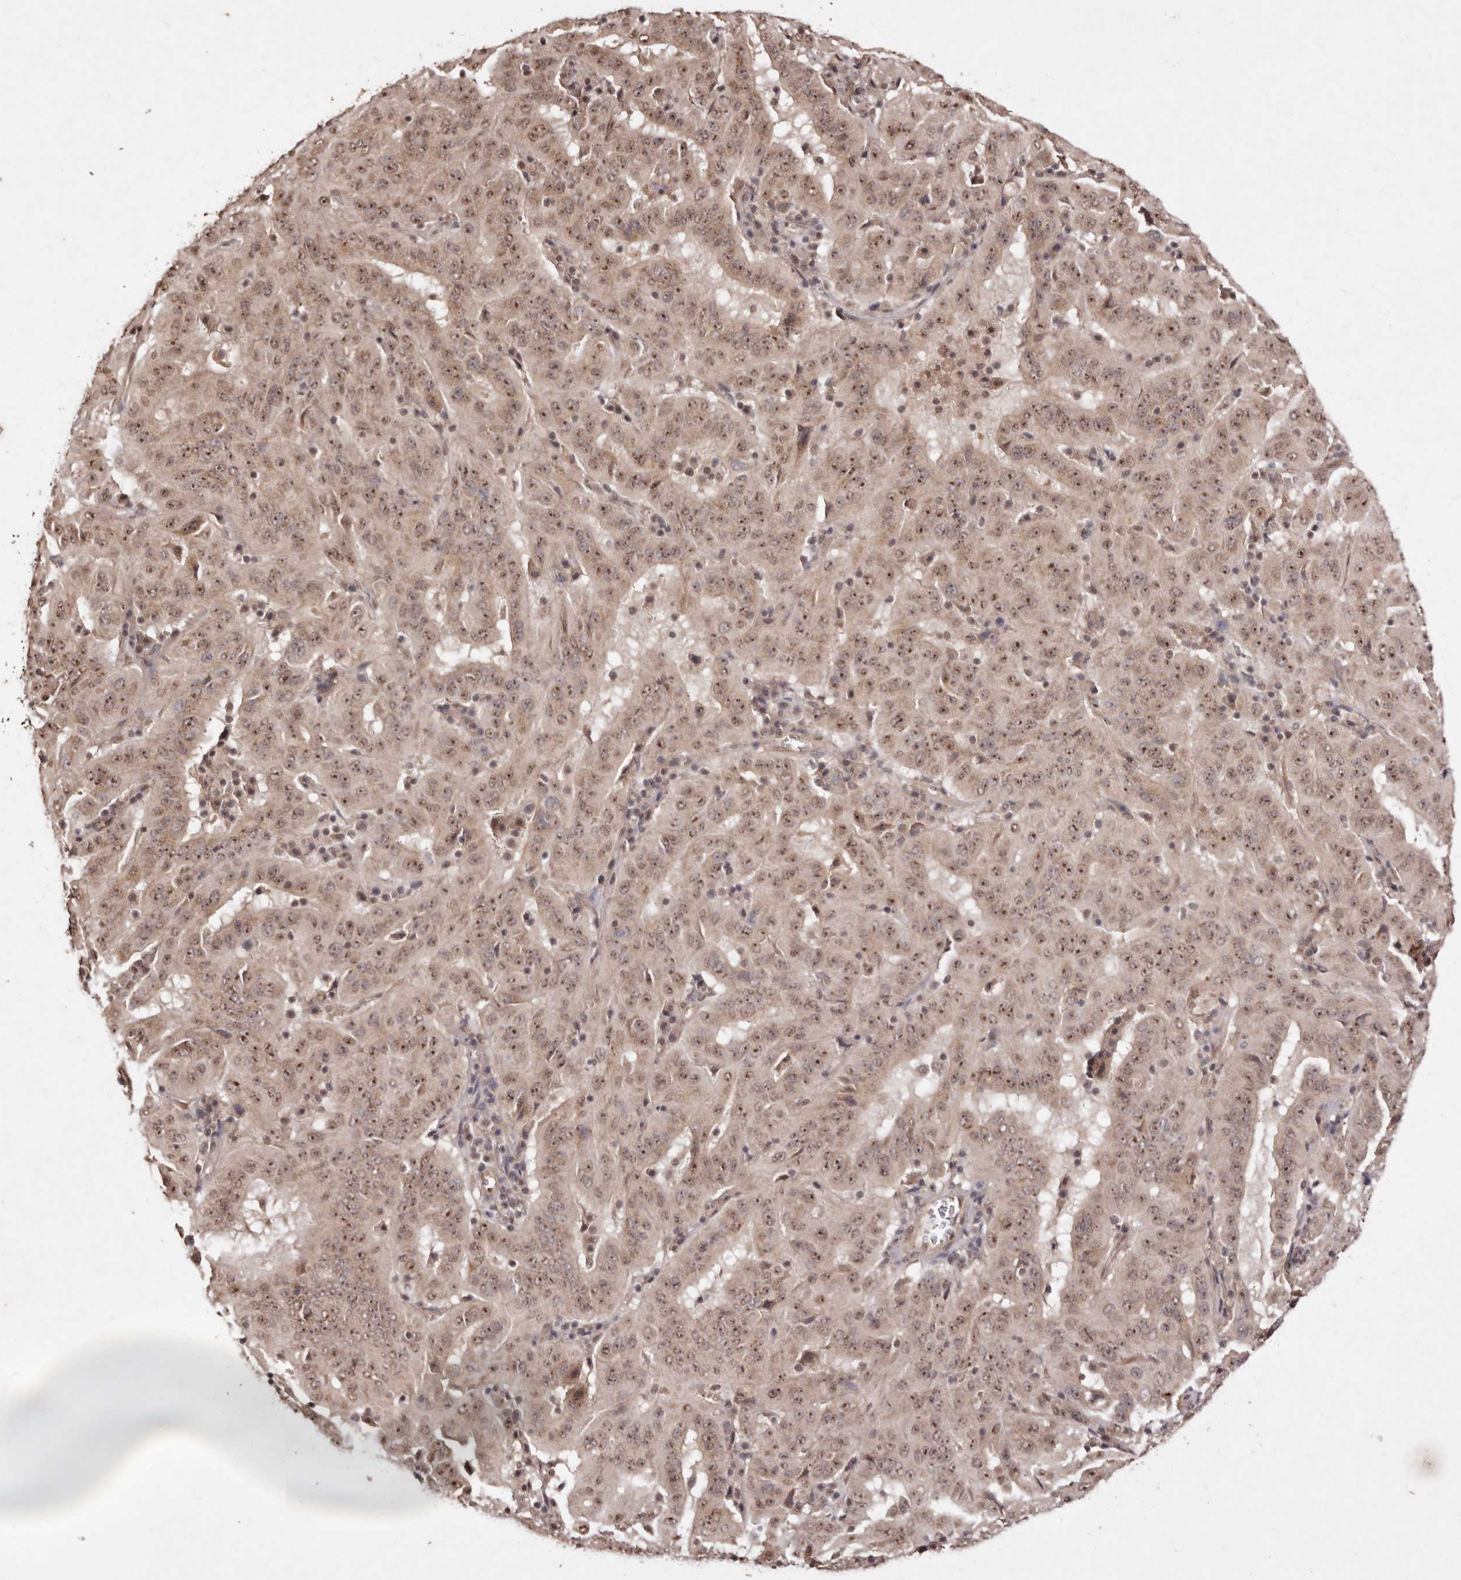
{"staining": {"intensity": "moderate", "quantity": ">75%", "location": "cytoplasmic/membranous,nuclear"}, "tissue": "pancreatic cancer", "cell_type": "Tumor cells", "image_type": "cancer", "snomed": [{"axis": "morphology", "description": "Adenocarcinoma, NOS"}, {"axis": "topography", "description": "Pancreas"}], "caption": "Pancreatic cancer (adenocarcinoma) tissue shows moderate cytoplasmic/membranous and nuclear expression in approximately >75% of tumor cells, visualized by immunohistochemistry.", "gene": "NOTCH1", "patient": {"sex": "male", "age": 63}}